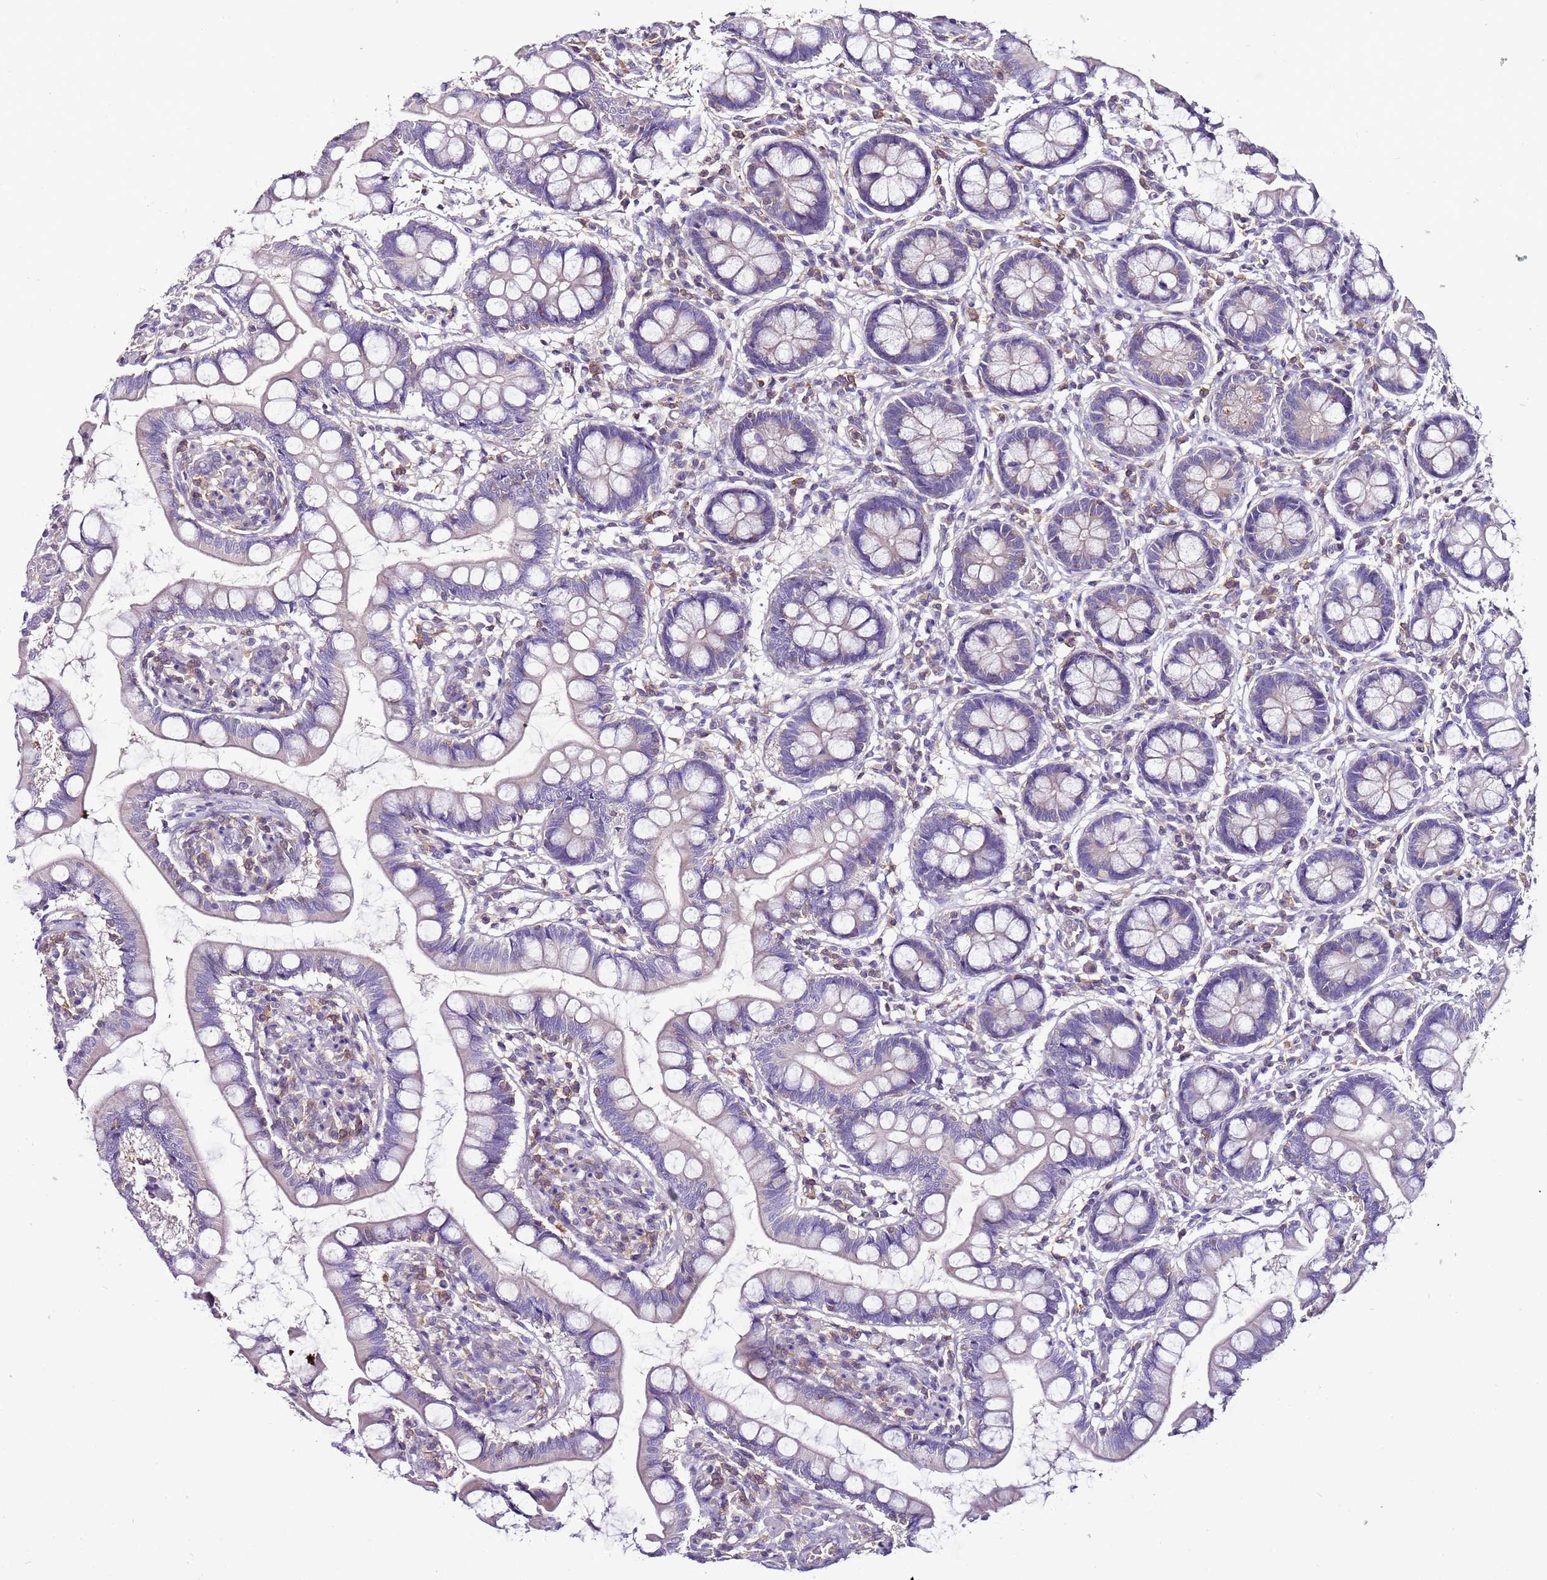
{"staining": {"intensity": "negative", "quantity": "none", "location": "none"}, "tissue": "small intestine", "cell_type": "Glandular cells", "image_type": "normal", "snomed": [{"axis": "morphology", "description": "Normal tissue, NOS"}, {"axis": "topography", "description": "Small intestine"}], "caption": "Micrograph shows no protein staining in glandular cells of normal small intestine.", "gene": "IGIP", "patient": {"sex": "male", "age": 52}}